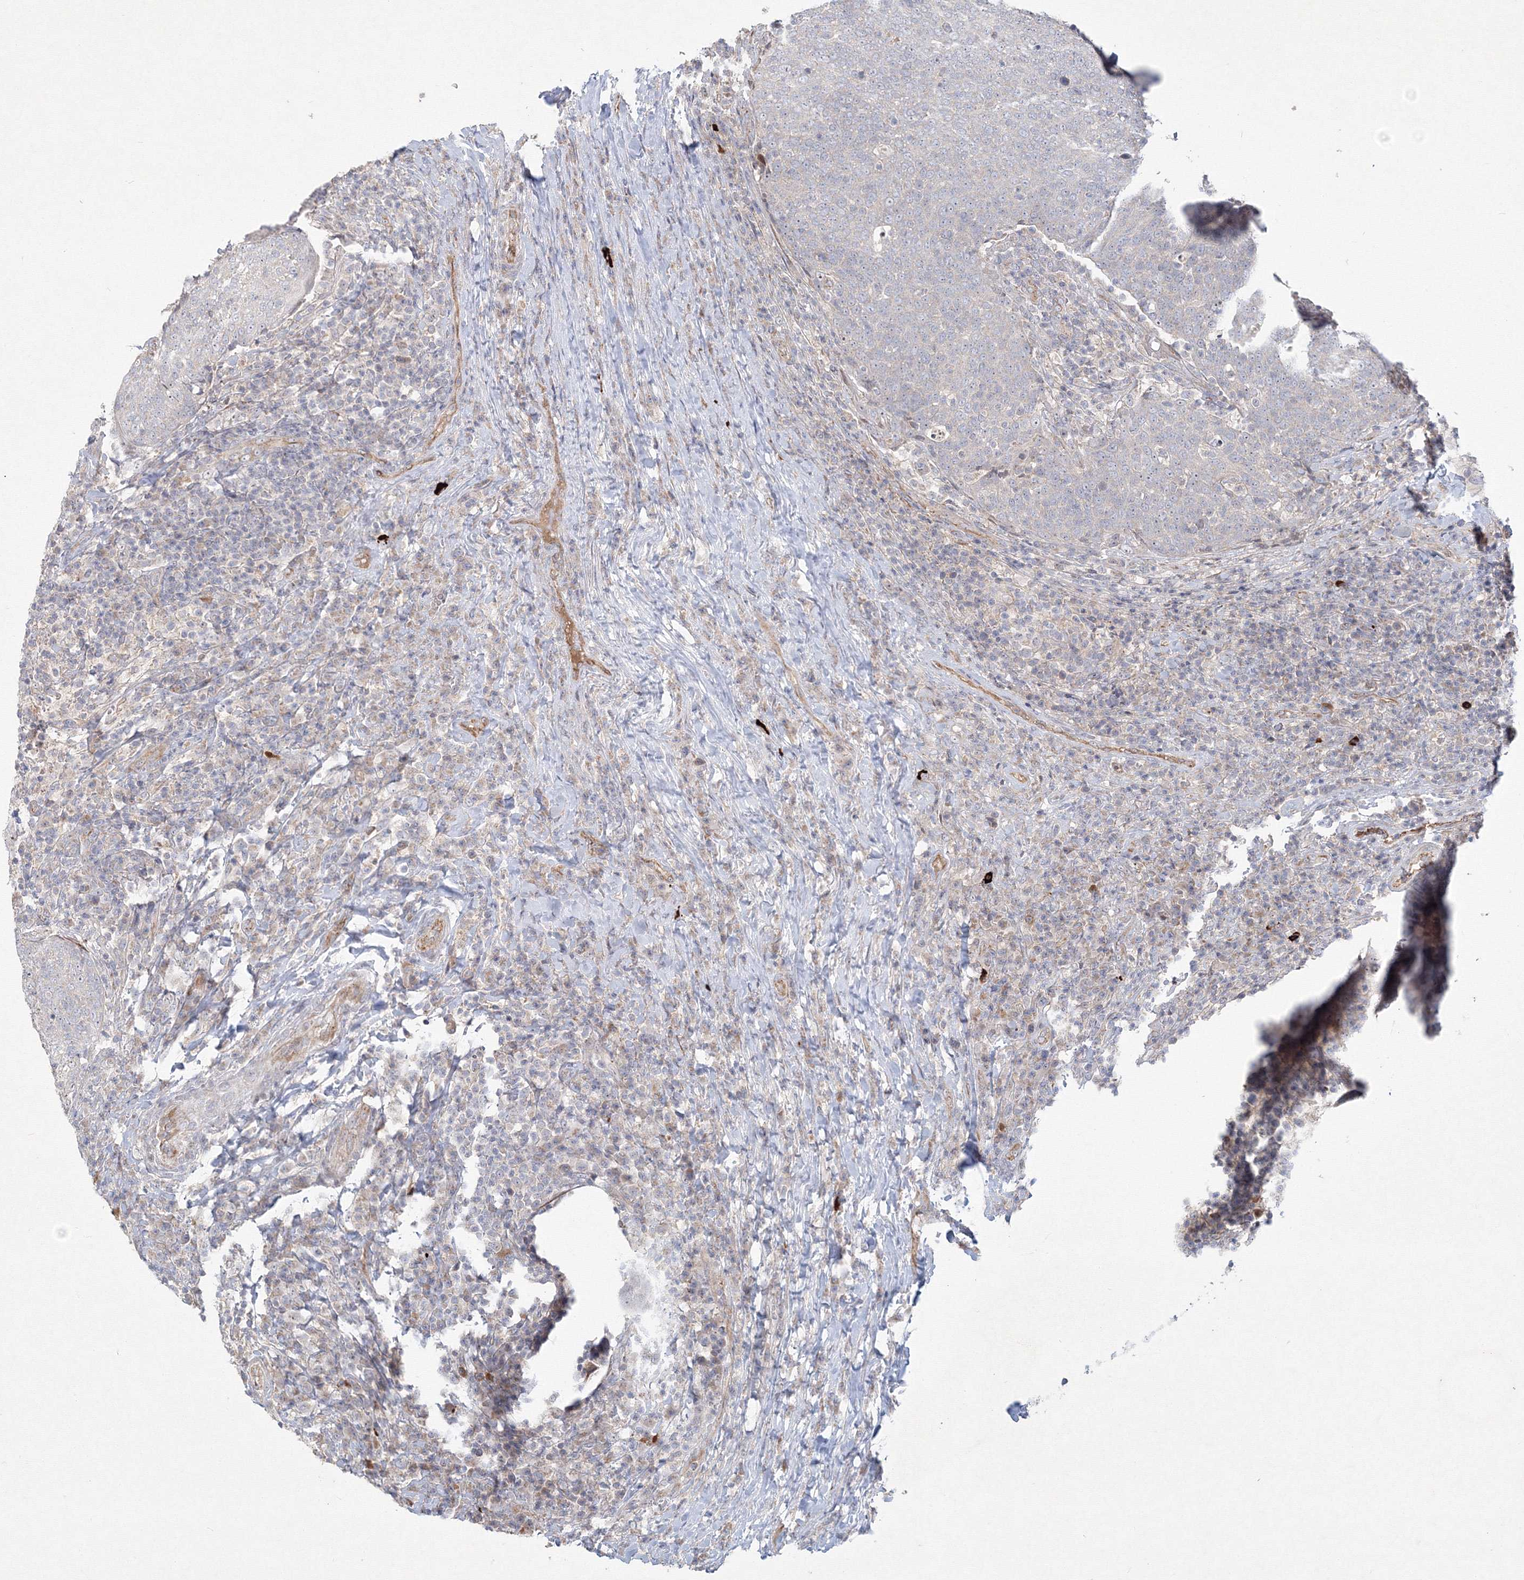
{"staining": {"intensity": "negative", "quantity": "none", "location": "none"}, "tissue": "head and neck cancer", "cell_type": "Tumor cells", "image_type": "cancer", "snomed": [{"axis": "morphology", "description": "Squamous cell carcinoma, NOS"}, {"axis": "morphology", "description": "Squamous cell carcinoma, metastatic, NOS"}, {"axis": "topography", "description": "Lymph node"}, {"axis": "topography", "description": "Head-Neck"}], "caption": "Immunohistochemical staining of head and neck cancer exhibits no significant expression in tumor cells.", "gene": "WDR49", "patient": {"sex": "male", "age": 62}}